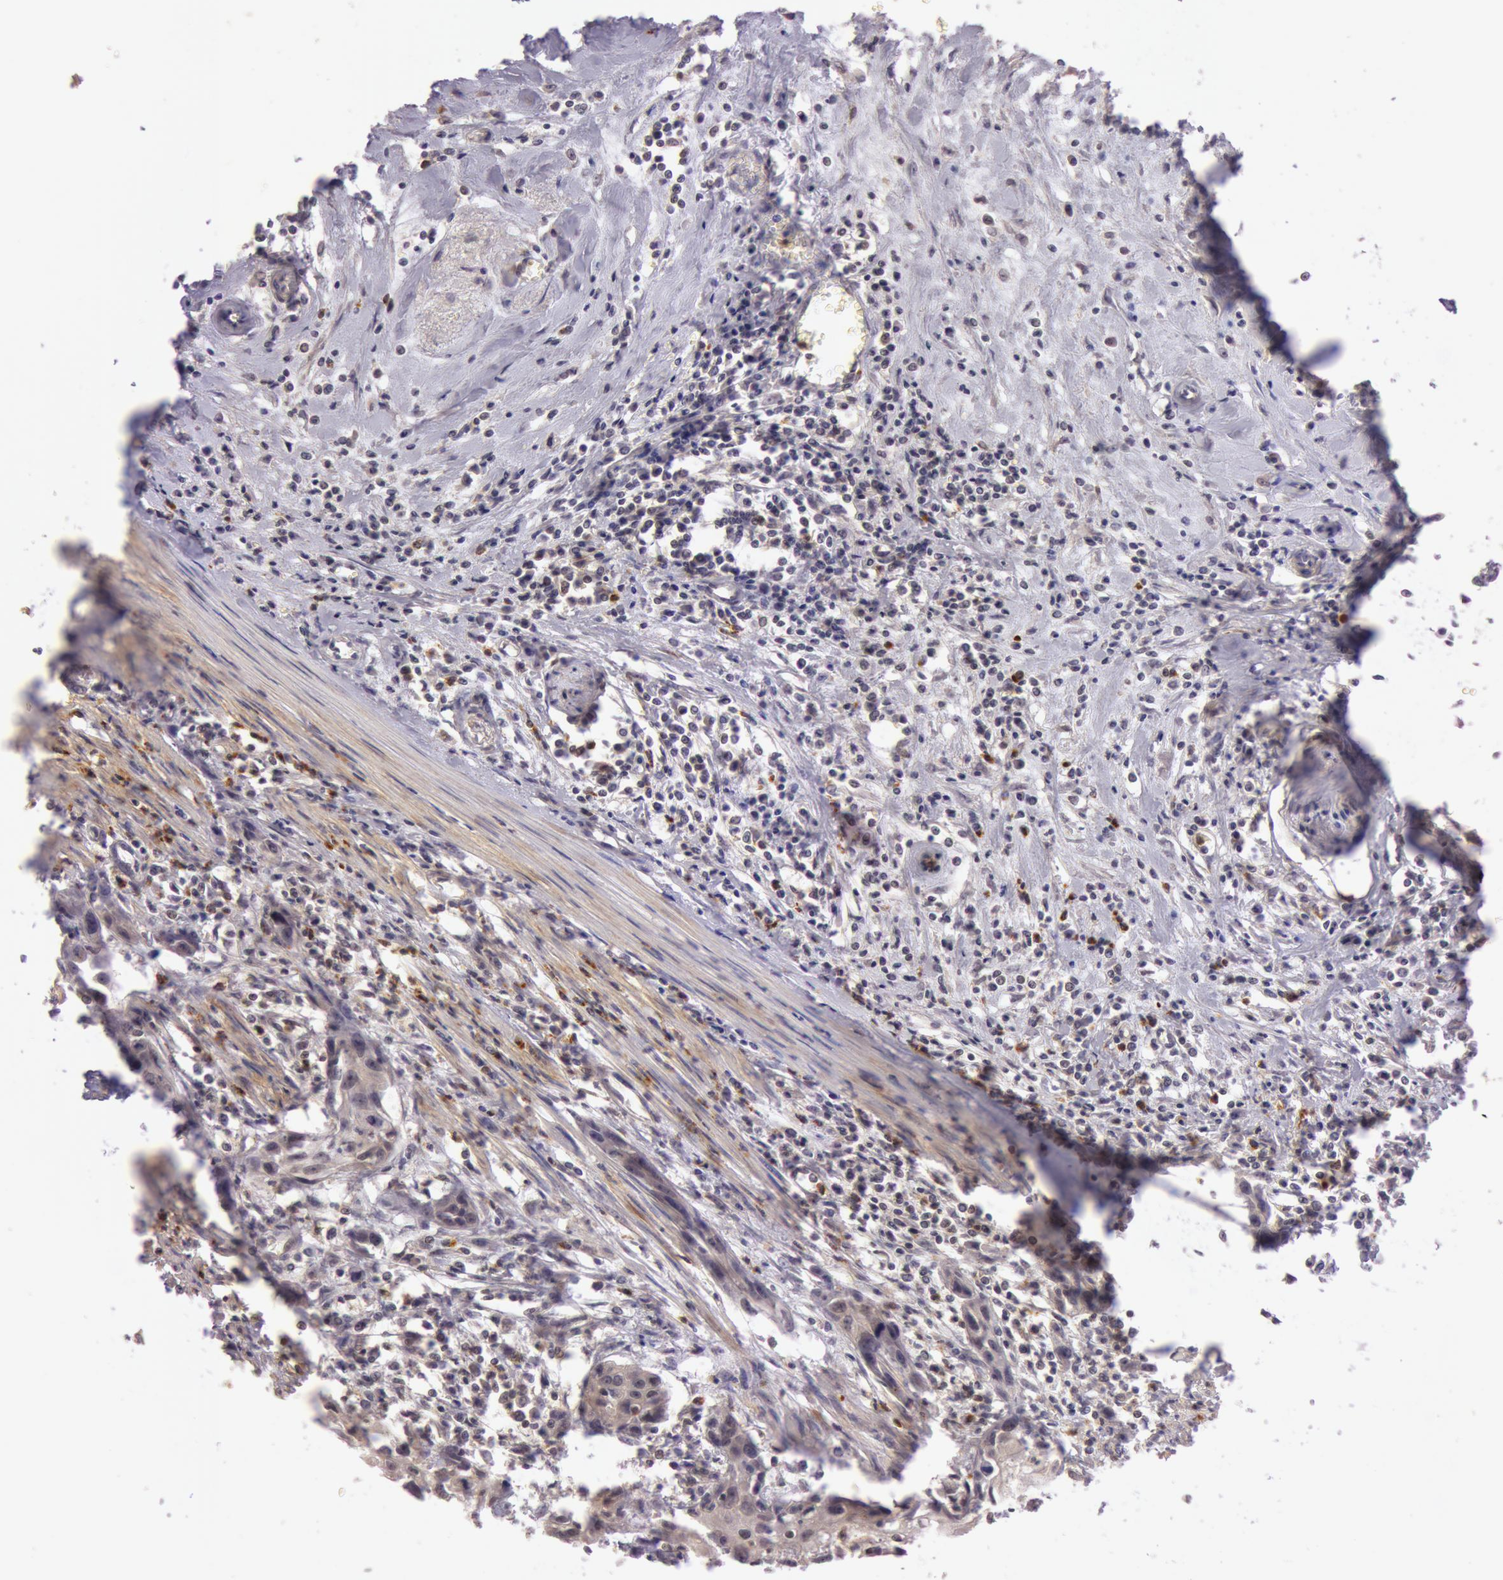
{"staining": {"intensity": "moderate", "quantity": ">75%", "location": "cytoplasmic/membranous"}, "tissue": "urothelial cancer", "cell_type": "Tumor cells", "image_type": "cancer", "snomed": [{"axis": "morphology", "description": "Urothelial carcinoma, High grade"}, {"axis": "topography", "description": "Urinary bladder"}], "caption": "Human high-grade urothelial carcinoma stained for a protein (brown) shows moderate cytoplasmic/membranous positive staining in about >75% of tumor cells.", "gene": "ATG2B", "patient": {"sex": "male", "age": 54}}